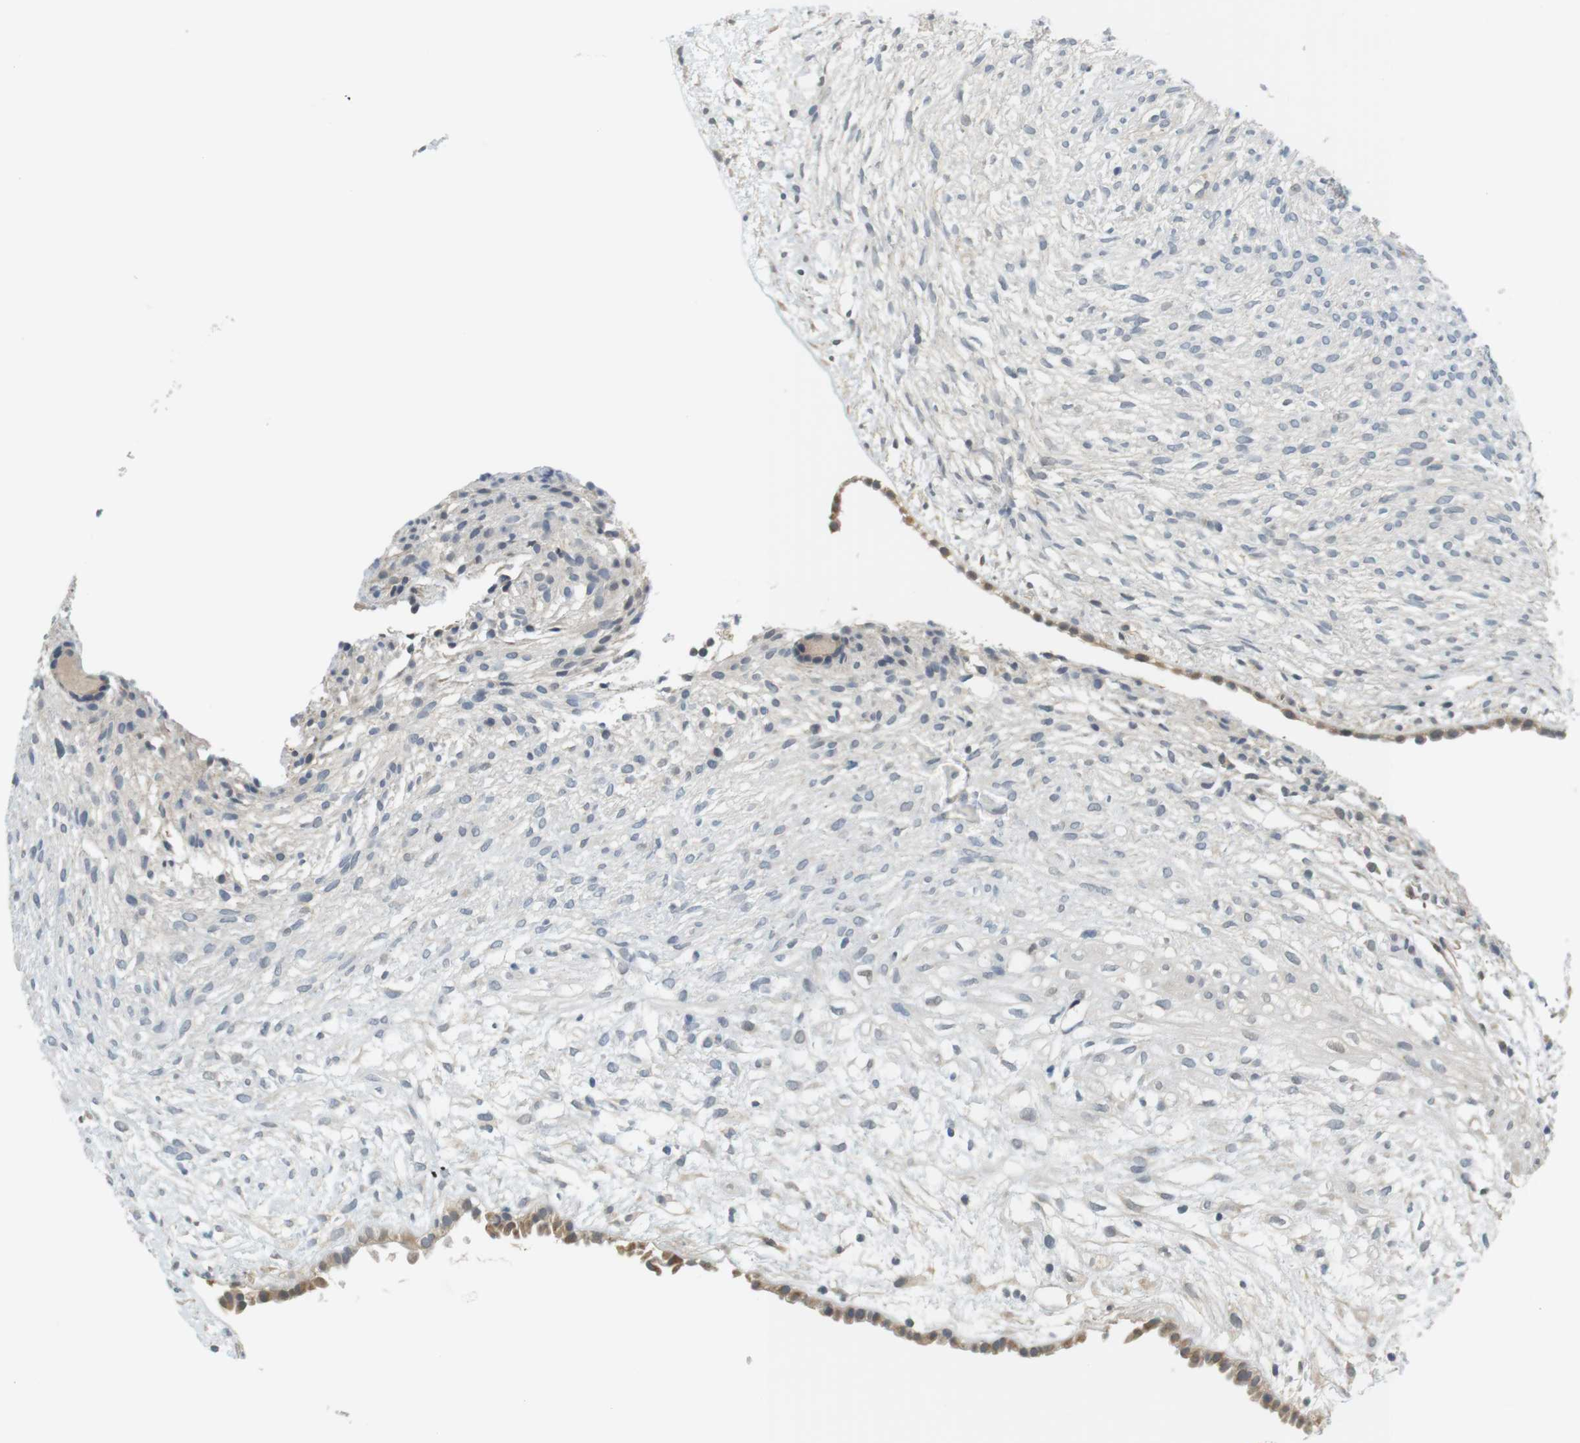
{"staining": {"intensity": "negative", "quantity": "none", "location": "none"}, "tissue": "ovary", "cell_type": "Follicle cells", "image_type": "normal", "snomed": [{"axis": "morphology", "description": "Normal tissue, NOS"}, {"axis": "morphology", "description": "Cyst, NOS"}, {"axis": "topography", "description": "Ovary"}], "caption": "Micrograph shows no significant protein staining in follicle cells of unremarkable ovary.", "gene": "WNT7A", "patient": {"sex": "female", "age": 18}}